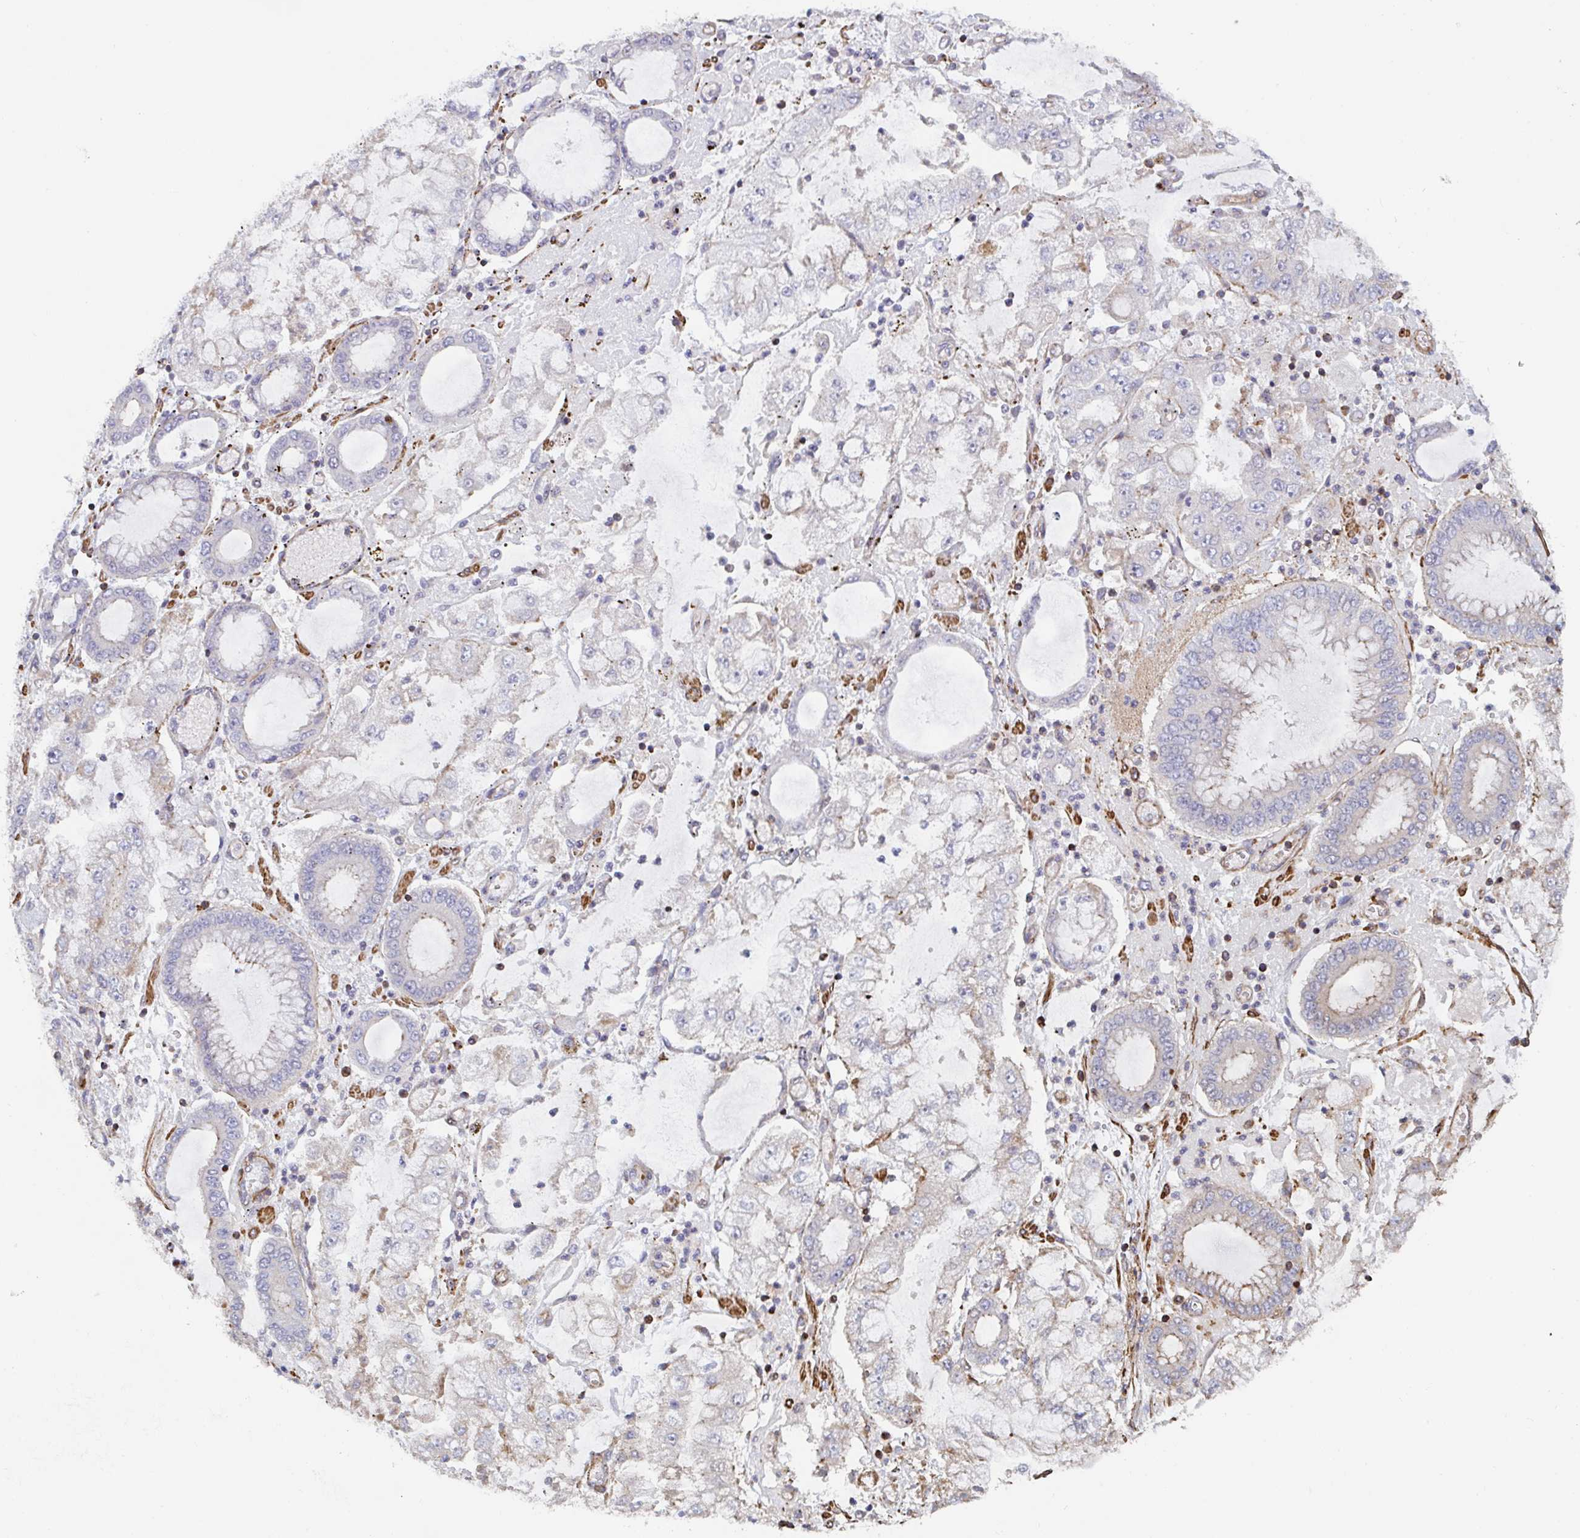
{"staining": {"intensity": "weak", "quantity": "<25%", "location": "cytoplasmic/membranous"}, "tissue": "stomach cancer", "cell_type": "Tumor cells", "image_type": "cancer", "snomed": [{"axis": "morphology", "description": "Adenocarcinoma, NOS"}, {"axis": "topography", "description": "Stomach"}], "caption": "High power microscopy histopathology image of an IHC image of stomach cancer, revealing no significant expression in tumor cells.", "gene": "FZD2", "patient": {"sex": "male", "age": 76}}